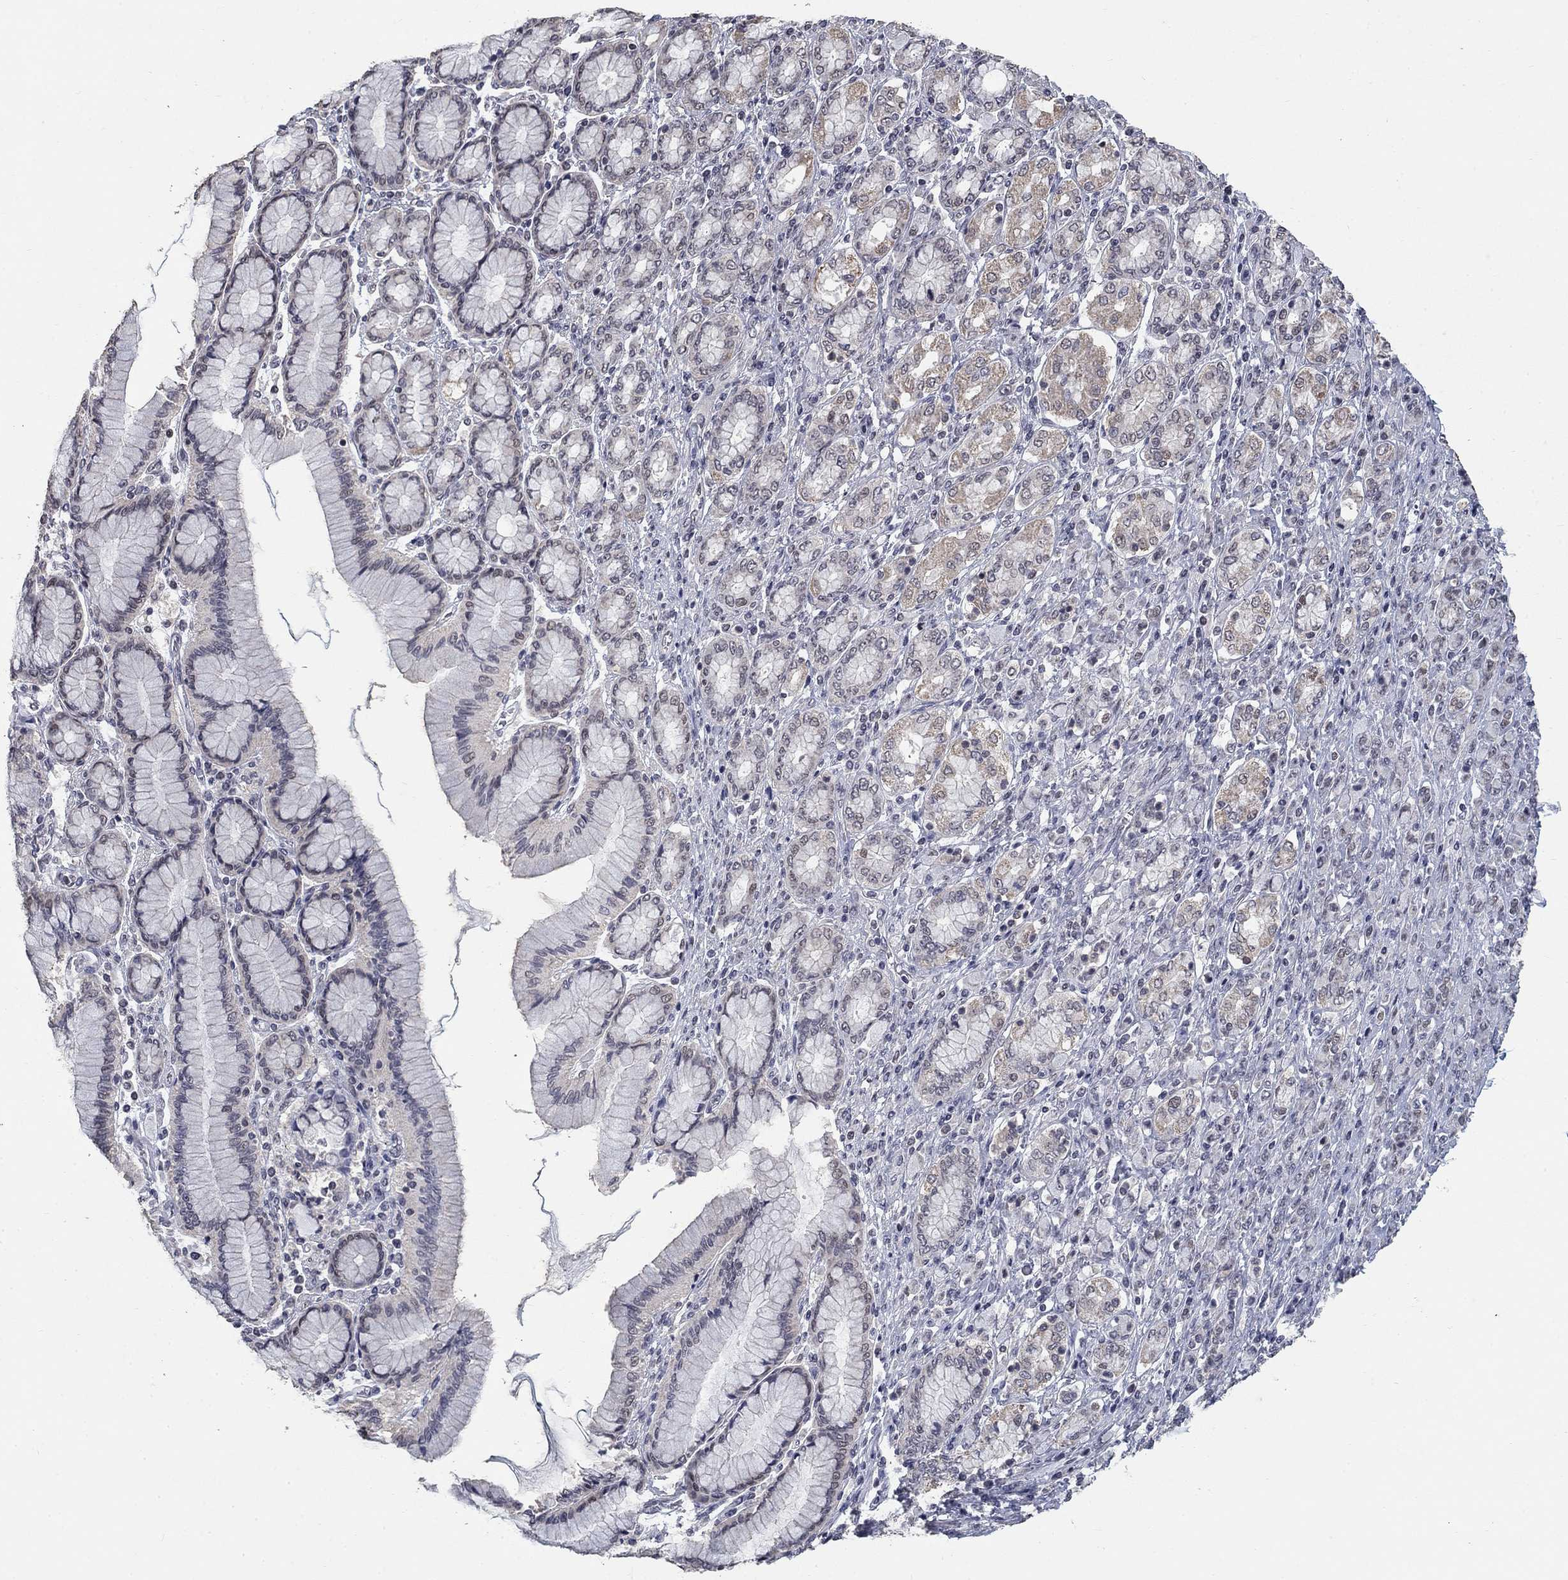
{"staining": {"intensity": "negative", "quantity": "none", "location": "none"}, "tissue": "stomach cancer", "cell_type": "Tumor cells", "image_type": "cancer", "snomed": [{"axis": "morphology", "description": "Normal tissue, NOS"}, {"axis": "morphology", "description": "Adenocarcinoma, NOS"}, {"axis": "topography", "description": "Stomach"}], "caption": "Human stomach cancer stained for a protein using immunohistochemistry exhibits no staining in tumor cells.", "gene": "SPATA33", "patient": {"sex": "female", "age": 79}}